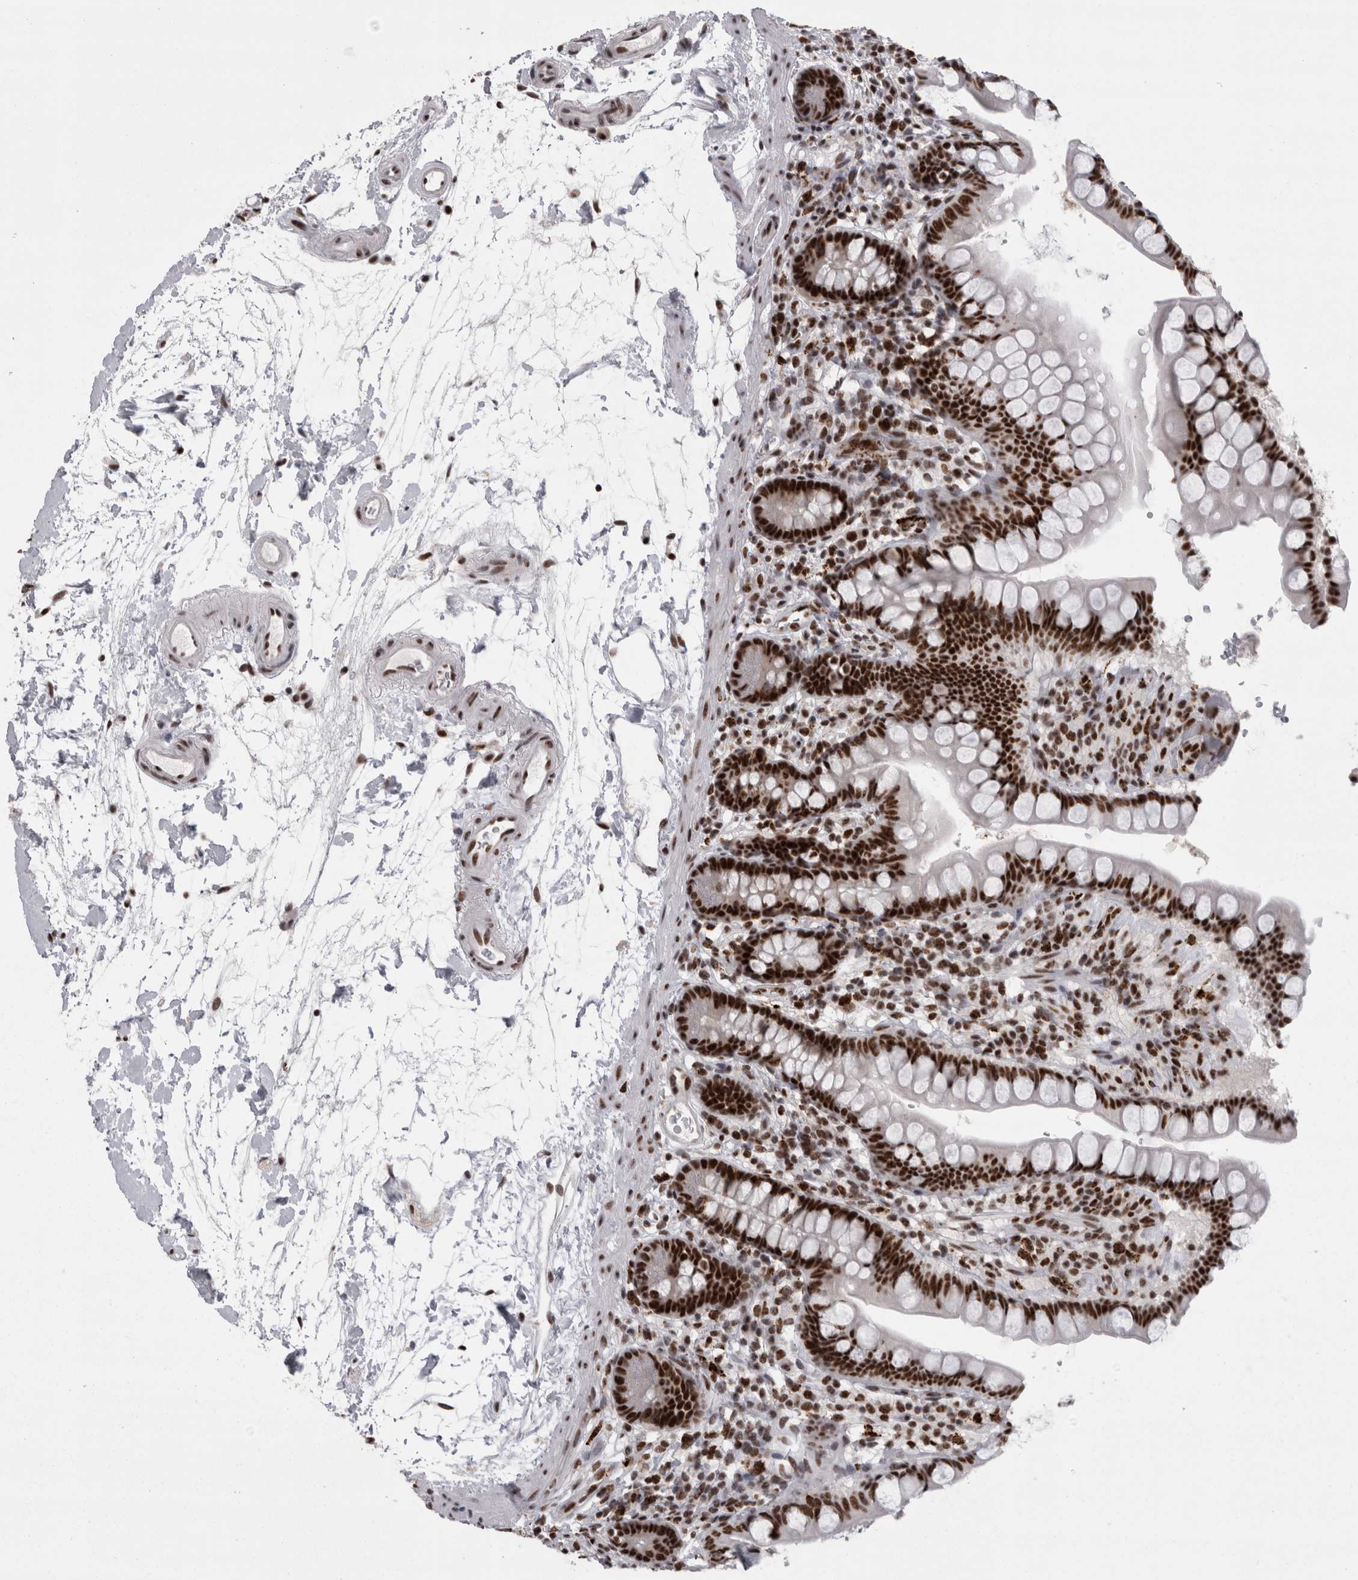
{"staining": {"intensity": "strong", "quantity": ">75%", "location": "nuclear"}, "tissue": "small intestine", "cell_type": "Glandular cells", "image_type": "normal", "snomed": [{"axis": "morphology", "description": "Normal tissue, NOS"}, {"axis": "topography", "description": "Small intestine"}], "caption": "Immunohistochemical staining of unremarkable small intestine exhibits high levels of strong nuclear positivity in approximately >75% of glandular cells.", "gene": "SNRNP40", "patient": {"sex": "female", "age": 84}}